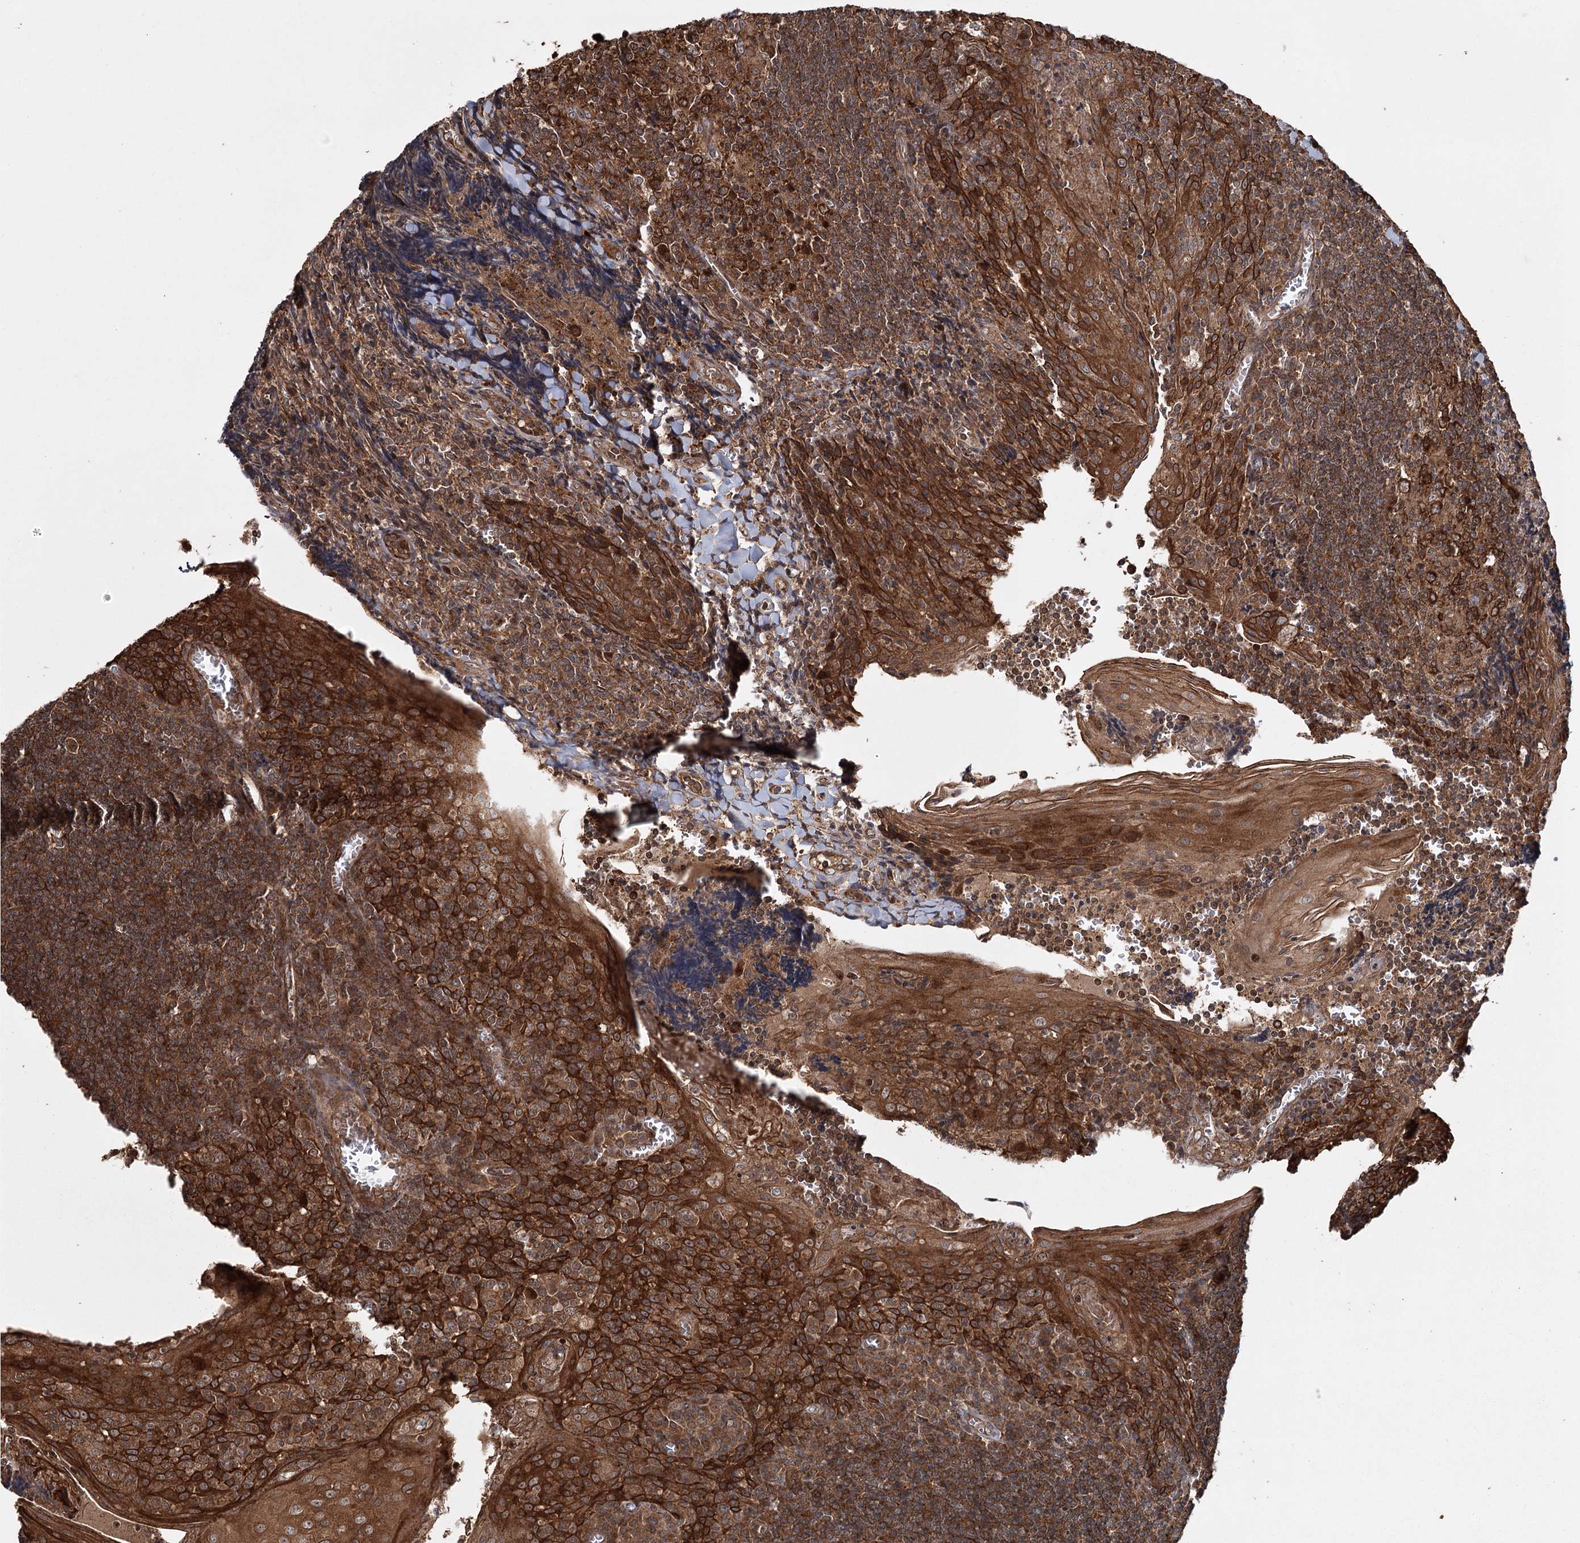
{"staining": {"intensity": "strong", "quantity": ">75%", "location": "cytoplasmic/membranous"}, "tissue": "tonsil", "cell_type": "Germinal center cells", "image_type": "normal", "snomed": [{"axis": "morphology", "description": "Normal tissue, NOS"}, {"axis": "topography", "description": "Tonsil"}], "caption": "This image shows unremarkable tonsil stained with immunohistochemistry to label a protein in brown. The cytoplasmic/membranous of germinal center cells show strong positivity for the protein. Nuclei are counter-stained blue.", "gene": "RPAP3", "patient": {"sex": "male", "age": 27}}